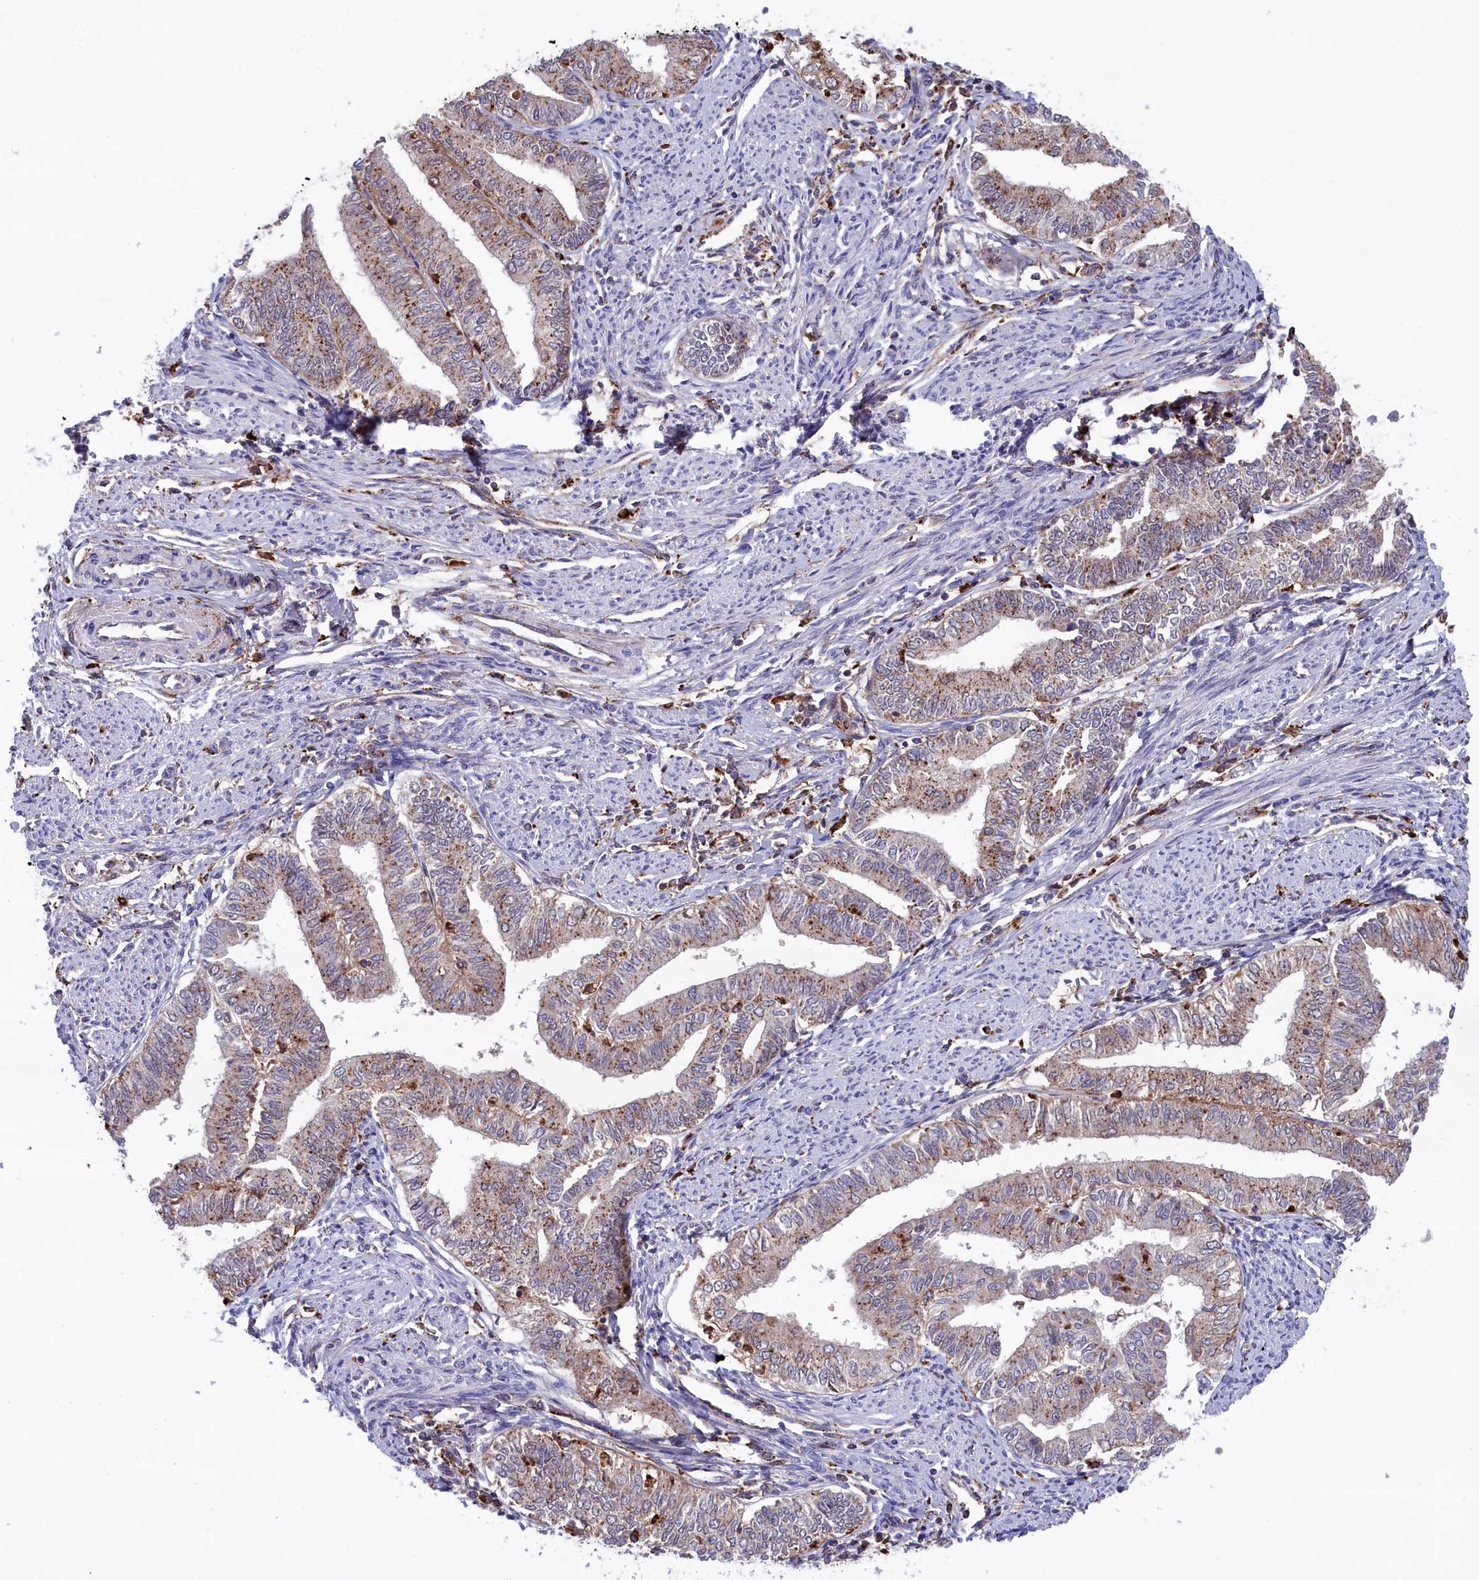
{"staining": {"intensity": "moderate", "quantity": "<25%", "location": "cytoplasmic/membranous"}, "tissue": "endometrial cancer", "cell_type": "Tumor cells", "image_type": "cancer", "snomed": [{"axis": "morphology", "description": "Adenocarcinoma, NOS"}, {"axis": "topography", "description": "Endometrium"}], "caption": "High-magnification brightfield microscopy of endometrial cancer stained with DAB (3,3'-diaminobenzidine) (brown) and counterstained with hematoxylin (blue). tumor cells exhibit moderate cytoplasmic/membranous expression is appreciated in about<25% of cells.", "gene": "MAN2B1", "patient": {"sex": "female", "age": 66}}